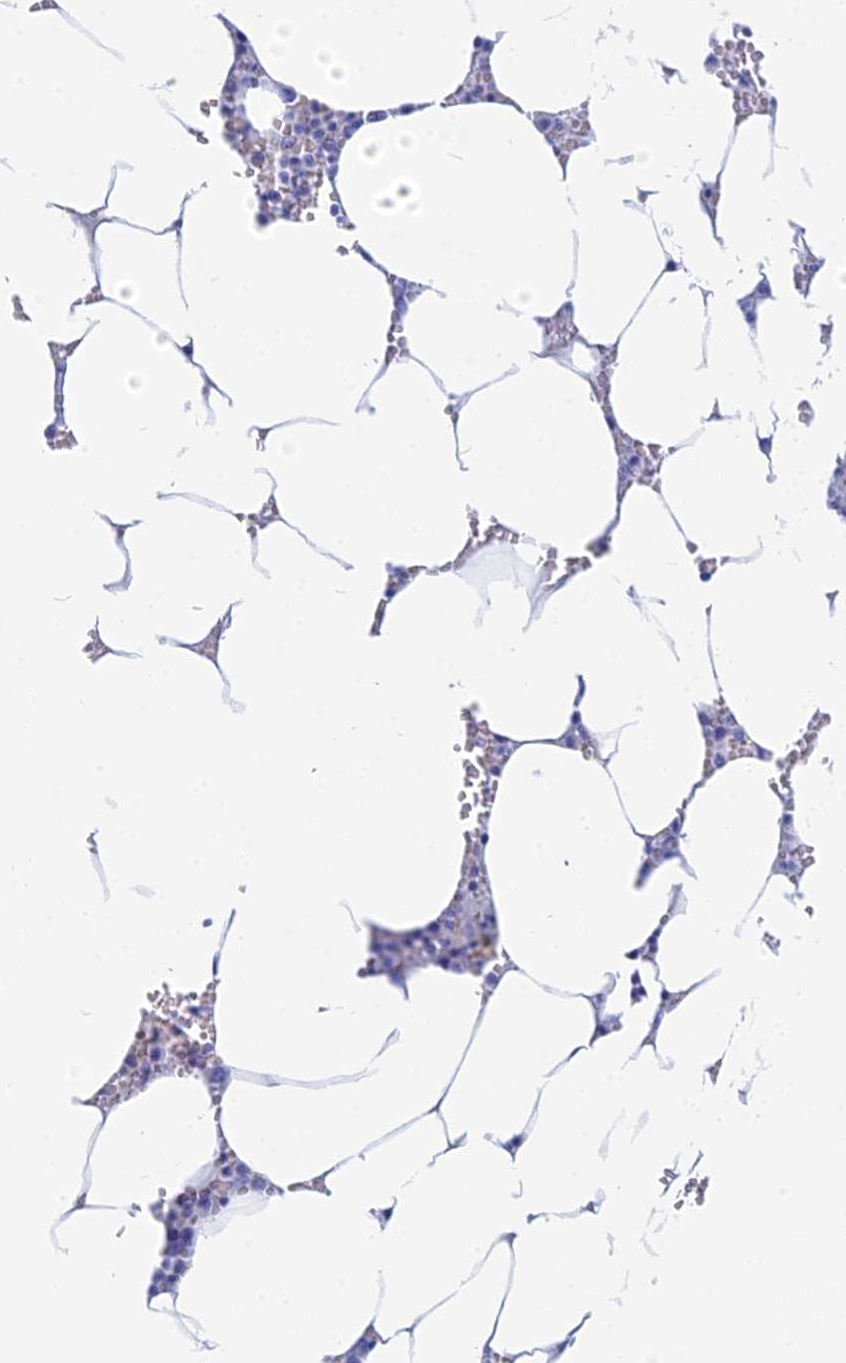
{"staining": {"intensity": "negative", "quantity": "none", "location": "none"}, "tissue": "bone marrow", "cell_type": "Hematopoietic cells", "image_type": "normal", "snomed": [{"axis": "morphology", "description": "Normal tissue, NOS"}, {"axis": "topography", "description": "Bone marrow"}], "caption": "Protein analysis of normal bone marrow demonstrates no significant expression in hematopoietic cells. (DAB (3,3'-diaminobenzidine) immunohistochemistry visualized using brightfield microscopy, high magnification).", "gene": "TEX101", "patient": {"sex": "male", "age": 70}}